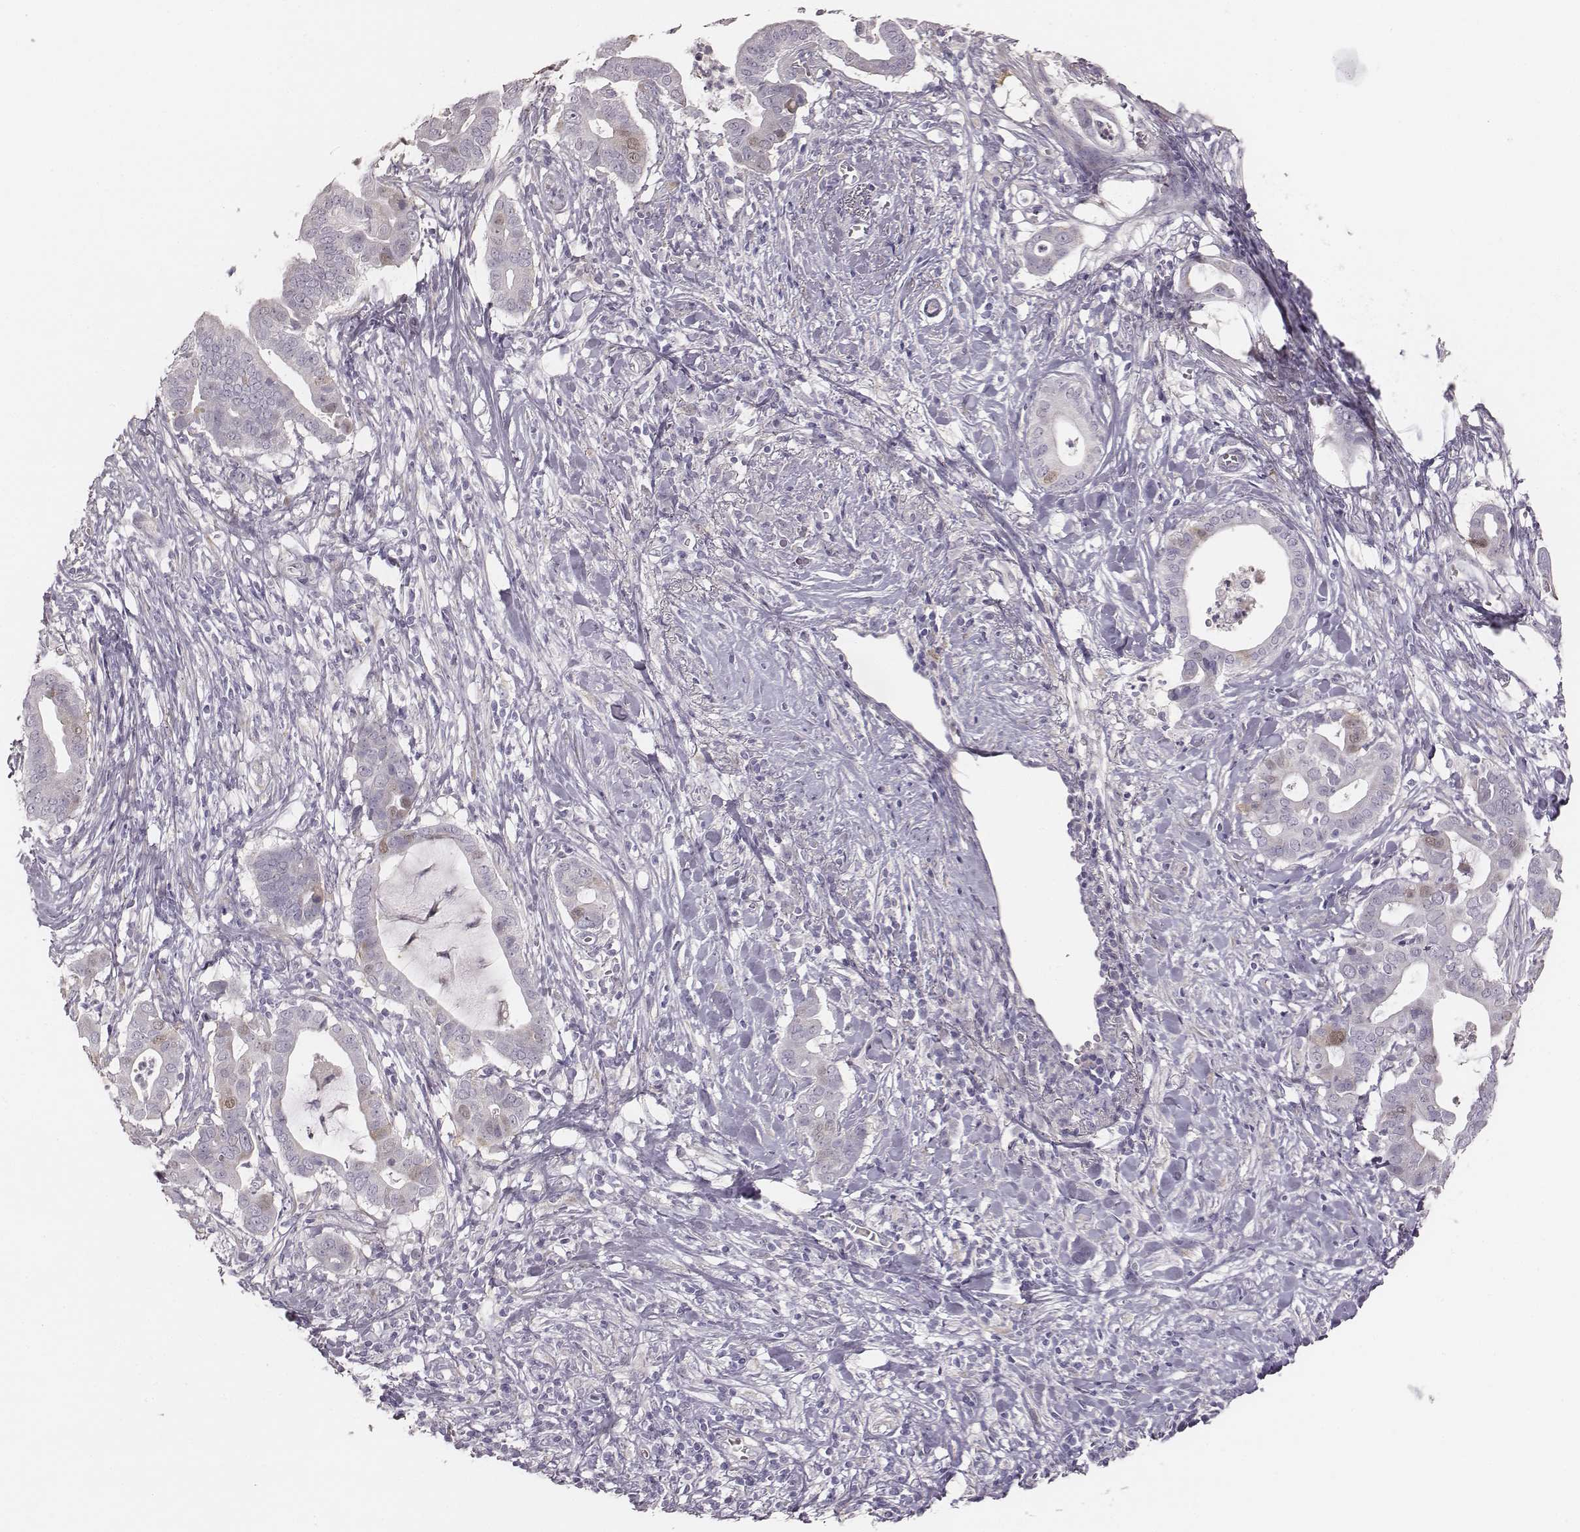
{"staining": {"intensity": "negative", "quantity": "none", "location": "none"}, "tissue": "pancreatic cancer", "cell_type": "Tumor cells", "image_type": "cancer", "snomed": [{"axis": "morphology", "description": "Adenocarcinoma, NOS"}, {"axis": "topography", "description": "Pancreas"}], "caption": "Human pancreatic cancer stained for a protein using immunohistochemistry demonstrates no positivity in tumor cells.", "gene": "PBK", "patient": {"sex": "male", "age": 61}}